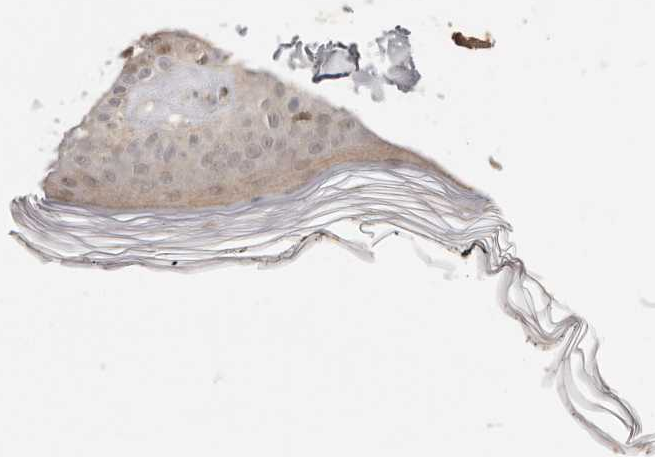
{"staining": {"intensity": "moderate", "quantity": ">75%", "location": "cytoplasmic/membranous,nuclear"}, "tissue": "skin", "cell_type": "Fibroblasts", "image_type": "normal", "snomed": [{"axis": "morphology", "description": "Normal tissue, NOS"}, {"axis": "topography", "description": "Skin"}], "caption": "The image reveals staining of benign skin, revealing moderate cytoplasmic/membranous,nuclear protein staining (brown color) within fibroblasts.", "gene": "PSMA5", "patient": {"sex": "female", "age": 64}}